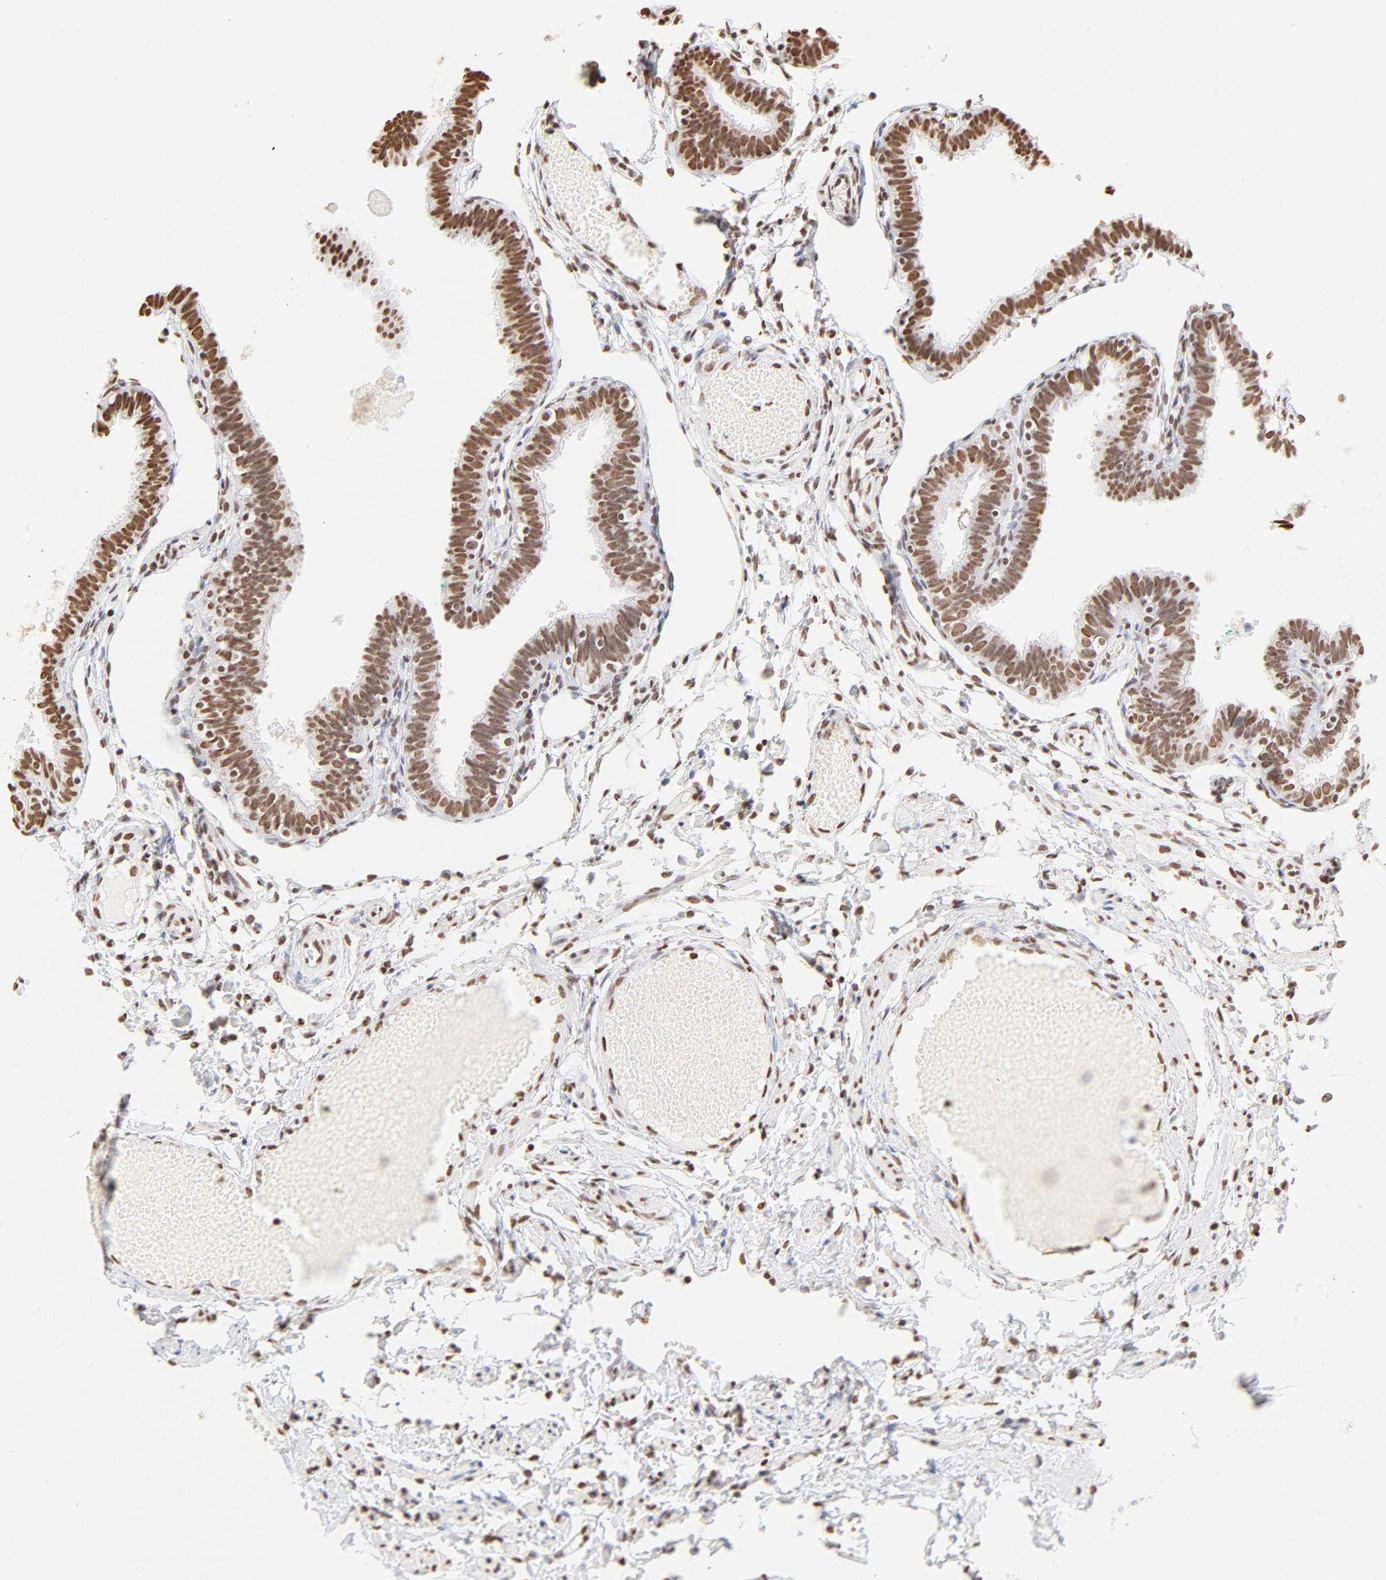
{"staining": {"intensity": "strong", "quantity": ">75%", "location": "nuclear"}, "tissue": "fallopian tube", "cell_type": "Glandular cells", "image_type": "normal", "snomed": [{"axis": "morphology", "description": "Normal tissue, NOS"}, {"axis": "topography", "description": "Fallopian tube"}], "caption": "Benign fallopian tube shows strong nuclear positivity in about >75% of glandular cells, visualized by immunohistochemistry.", "gene": "ZNF540", "patient": {"sex": "female", "age": 46}}